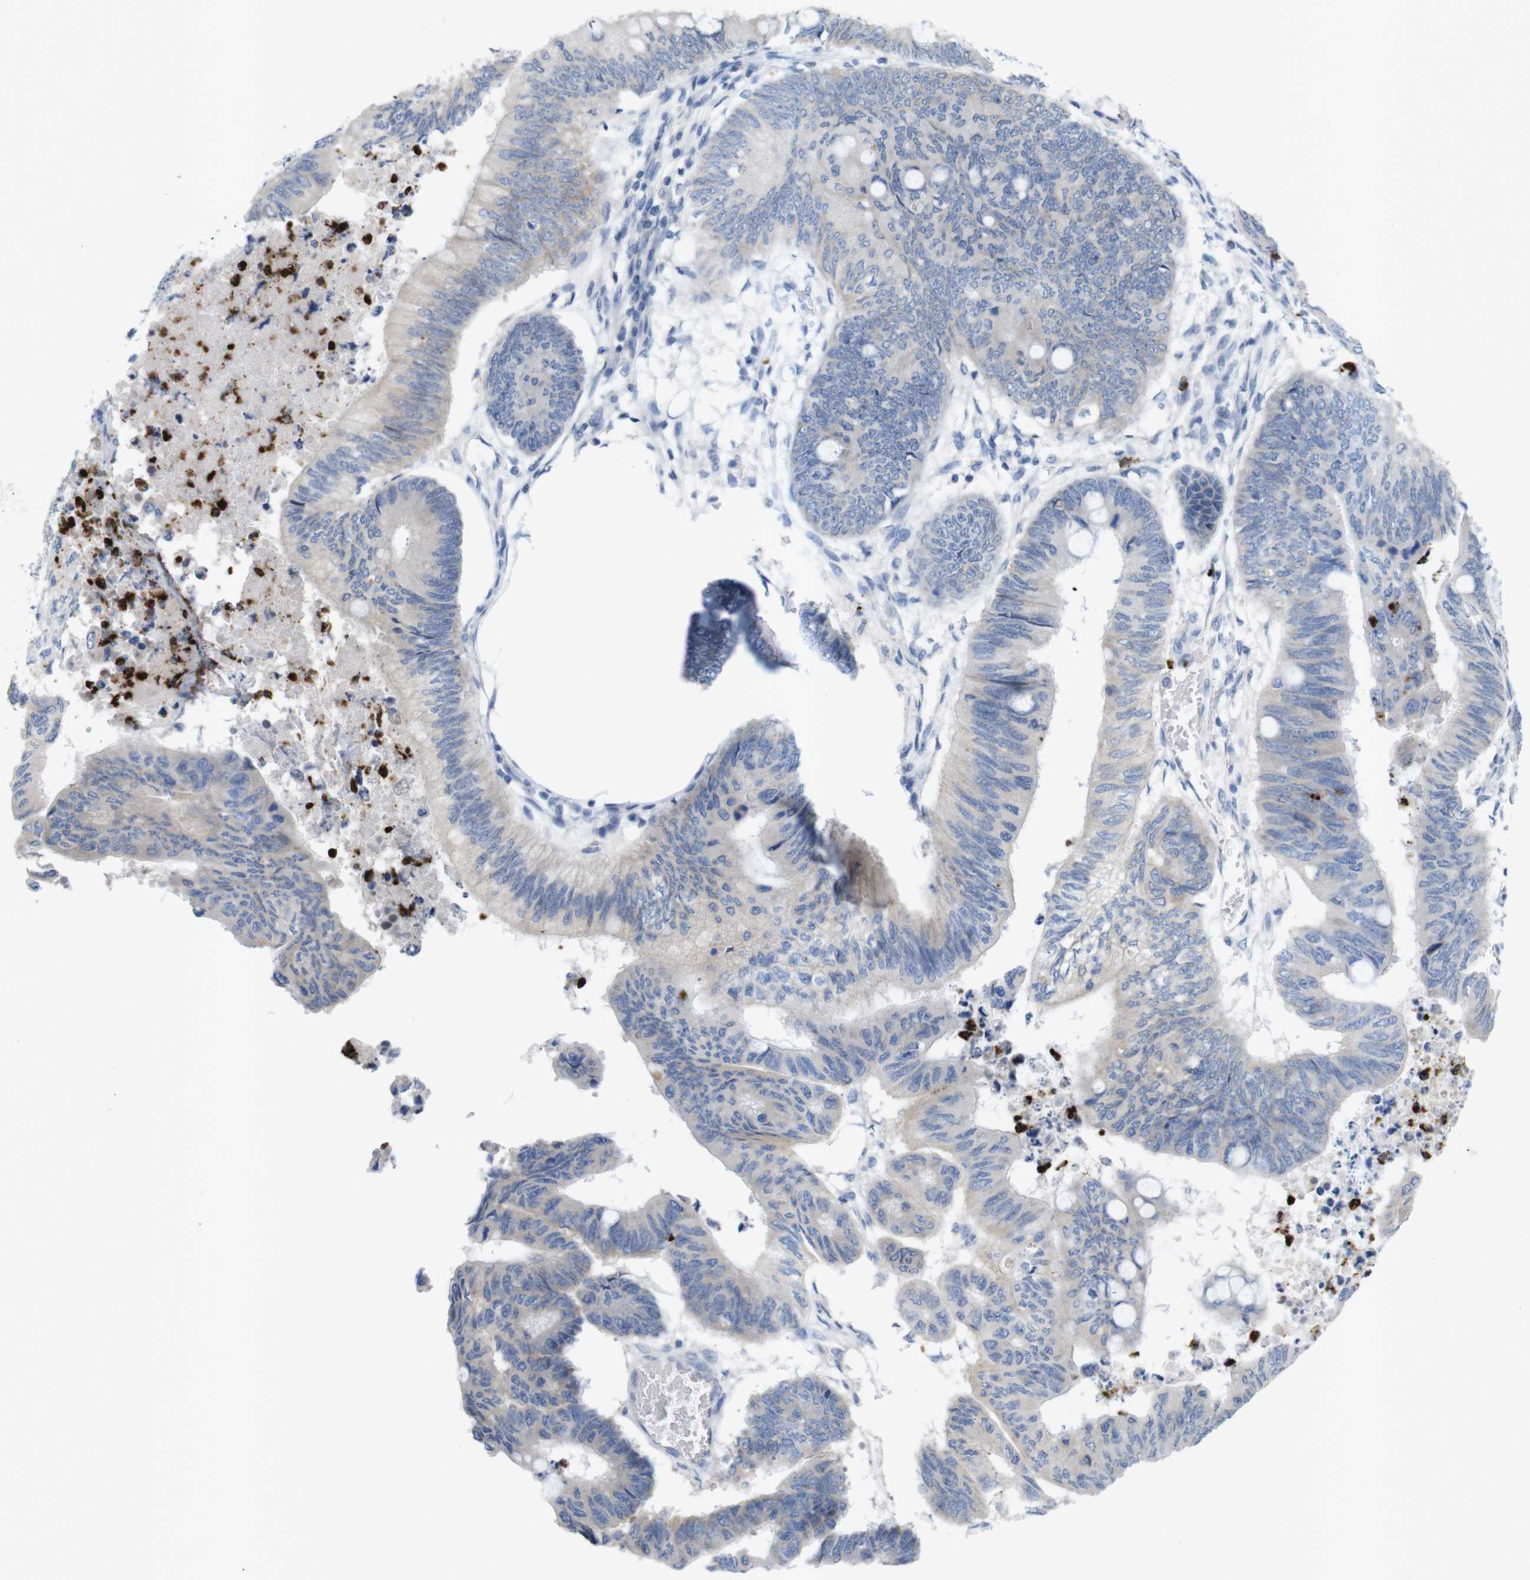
{"staining": {"intensity": "weak", "quantity": "<25%", "location": "cytoplasmic/membranous"}, "tissue": "colorectal cancer", "cell_type": "Tumor cells", "image_type": "cancer", "snomed": [{"axis": "morphology", "description": "Normal tissue, NOS"}, {"axis": "morphology", "description": "Adenocarcinoma, NOS"}, {"axis": "topography", "description": "Rectum"}, {"axis": "topography", "description": "Peripheral nerve tissue"}], "caption": "Tumor cells are negative for brown protein staining in colorectal cancer.", "gene": "TSPAN14", "patient": {"sex": "male", "age": 92}}